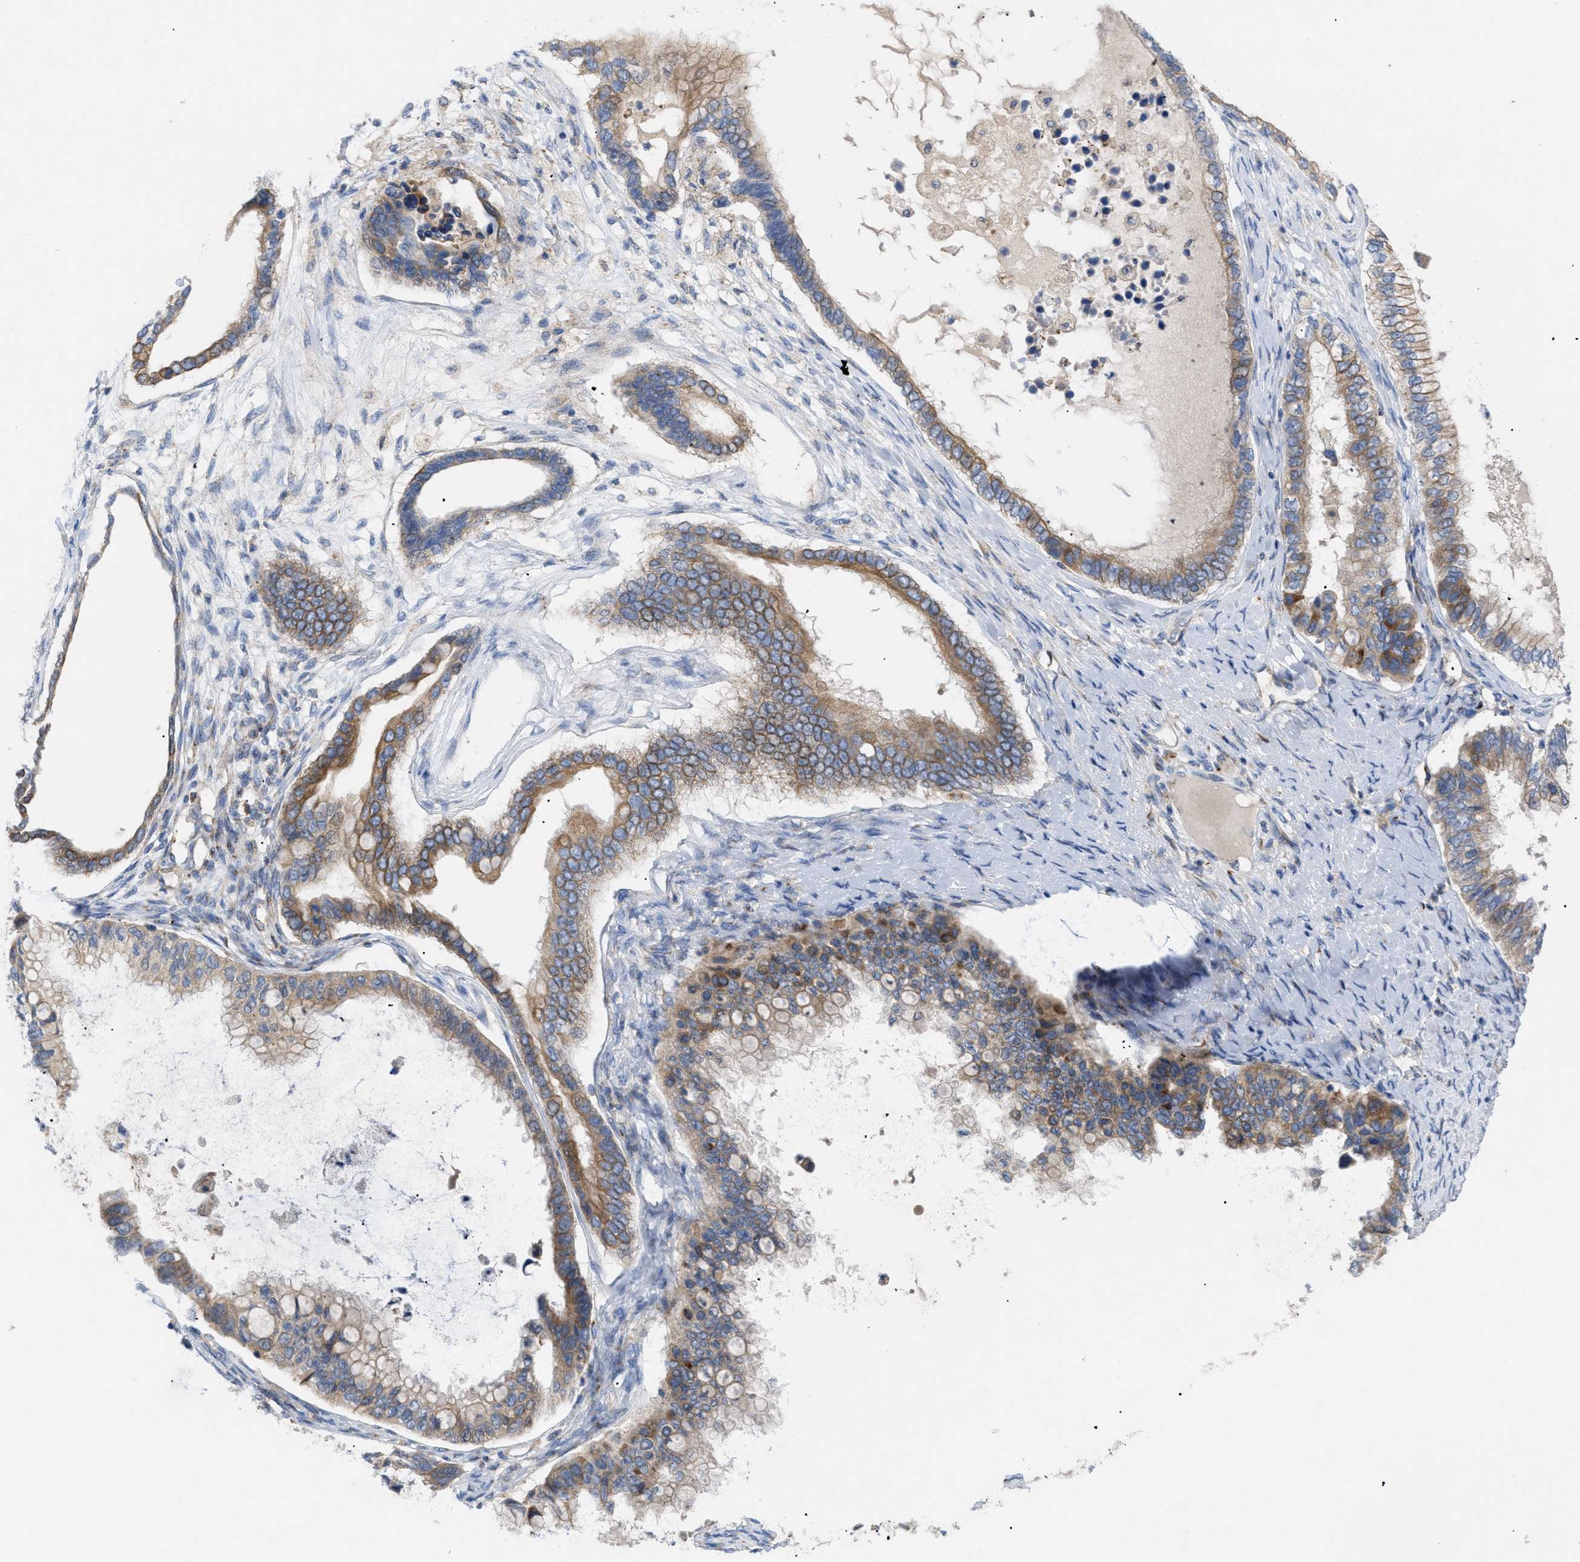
{"staining": {"intensity": "moderate", "quantity": ">75%", "location": "cytoplasmic/membranous"}, "tissue": "ovarian cancer", "cell_type": "Tumor cells", "image_type": "cancer", "snomed": [{"axis": "morphology", "description": "Cystadenocarcinoma, mucinous, NOS"}, {"axis": "topography", "description": "Ovary"}], "caption": "Ovarian cancer (mucinous cystadenocarcinoma) stained for a protein demonstrates moderate cytoplasmic/membranous positivity in tumor cells.", "gene": "SLC50A1", "patient": {"sex": "female", "age": 80}}